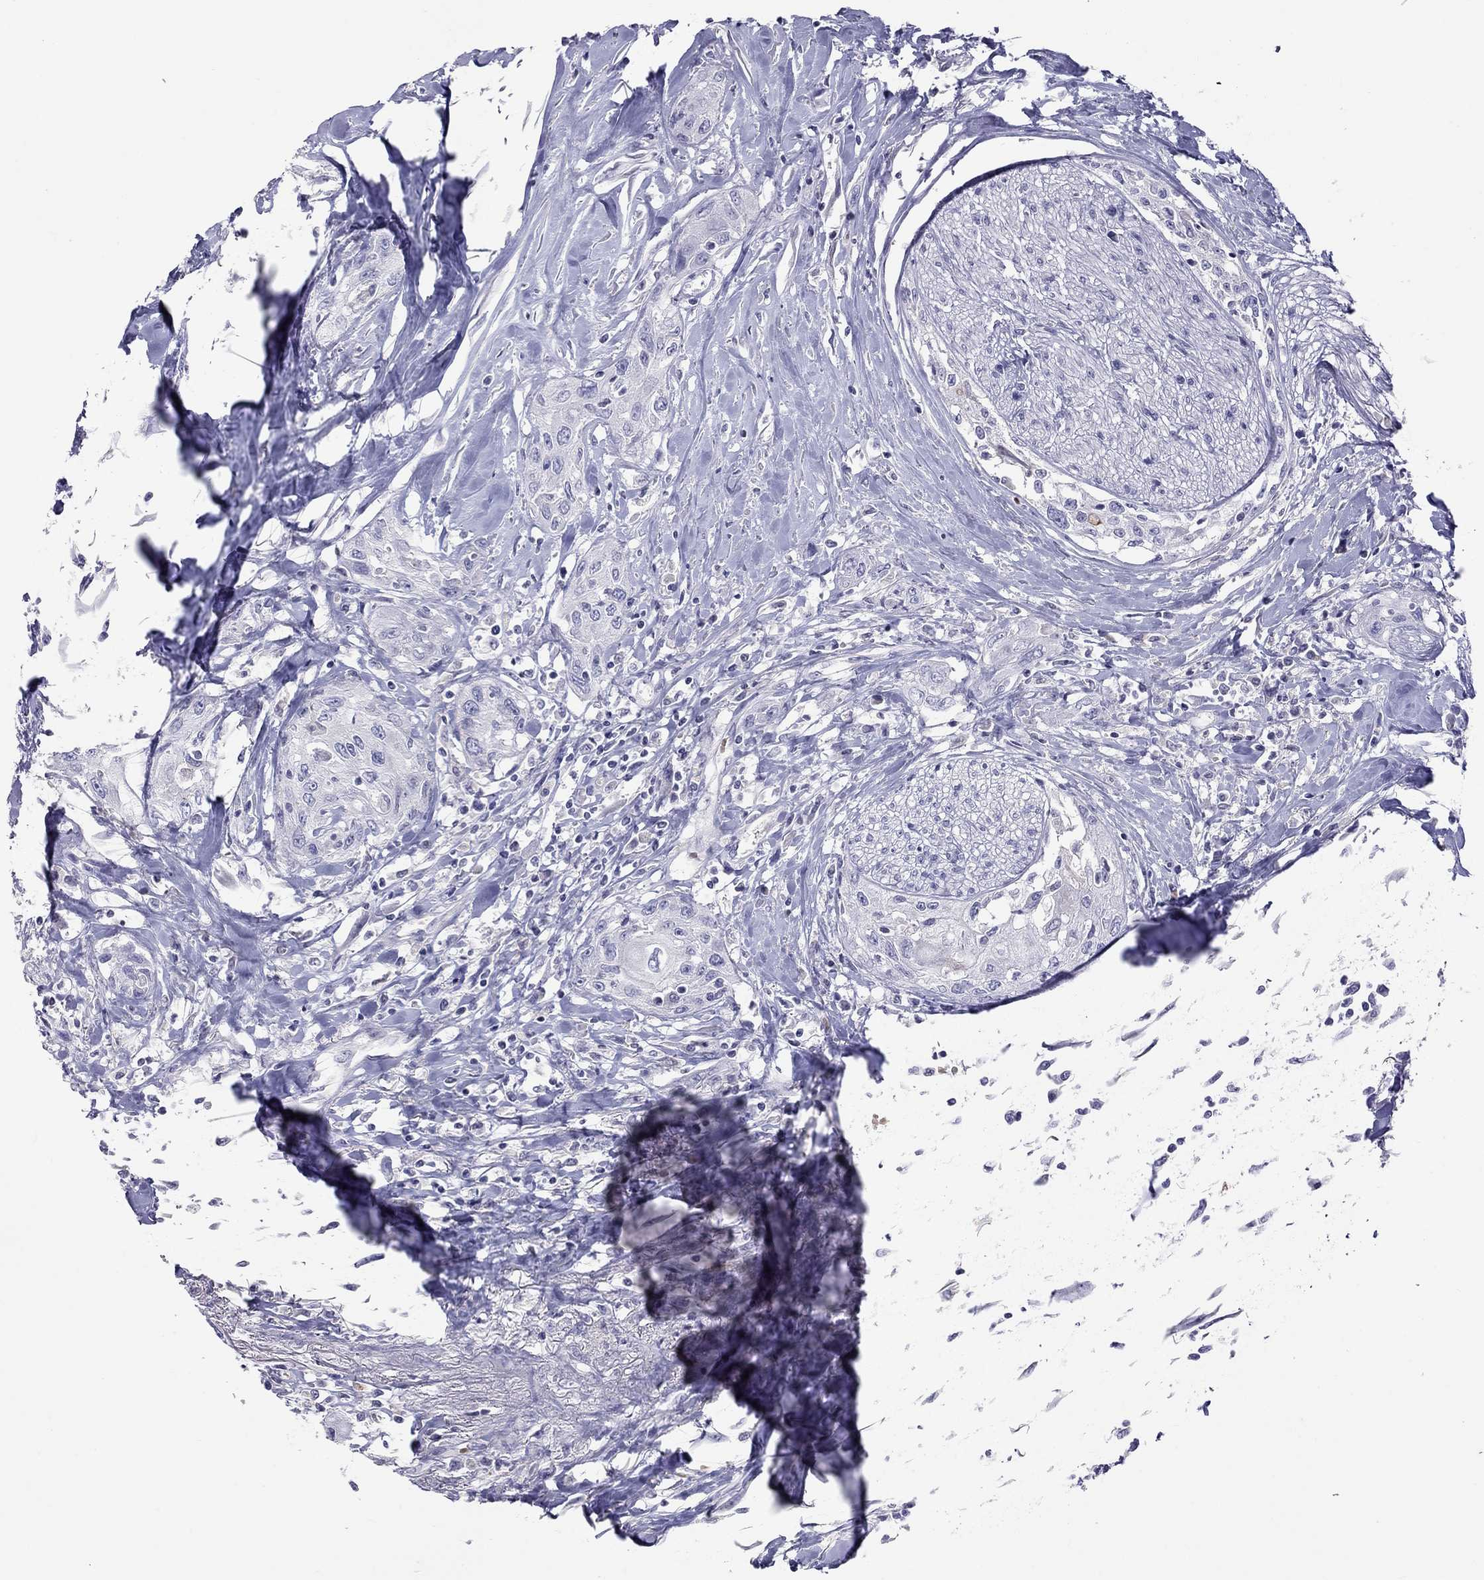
{"staining": {"intensity": "negative", "quantity": "none", "location": "none"}, "tissue": "head and neck cancer", "cell_type": "Tumor cells", "image_type": "cancer", "snomed": [{"axis": "morphology", "description": "Normal tissue, NOS"}, {"axis": "morphology", "description": "Squamous cell carcinoma, NOS"}, {"axis": "topography", "description": "Oral tissue"}, {"axis": "topography", "description": "Peripheral nerve tissue"}, {"axis": "topography", "description": "Head-Neck"}], "caption": "This micrograph is of head and neck cancer stained with immunohistochemistry (IHC) to label a protein in brown with the nuclei are counter-stained blue. There is no expression in tumor cells. (Stains: DAB immunohistochemistry with hematoxylin counter stain, Microscopy: brightfield microscopy at high magnification).", "gene": "MUC16", "patient": {"sex": "female", "age": 59}}